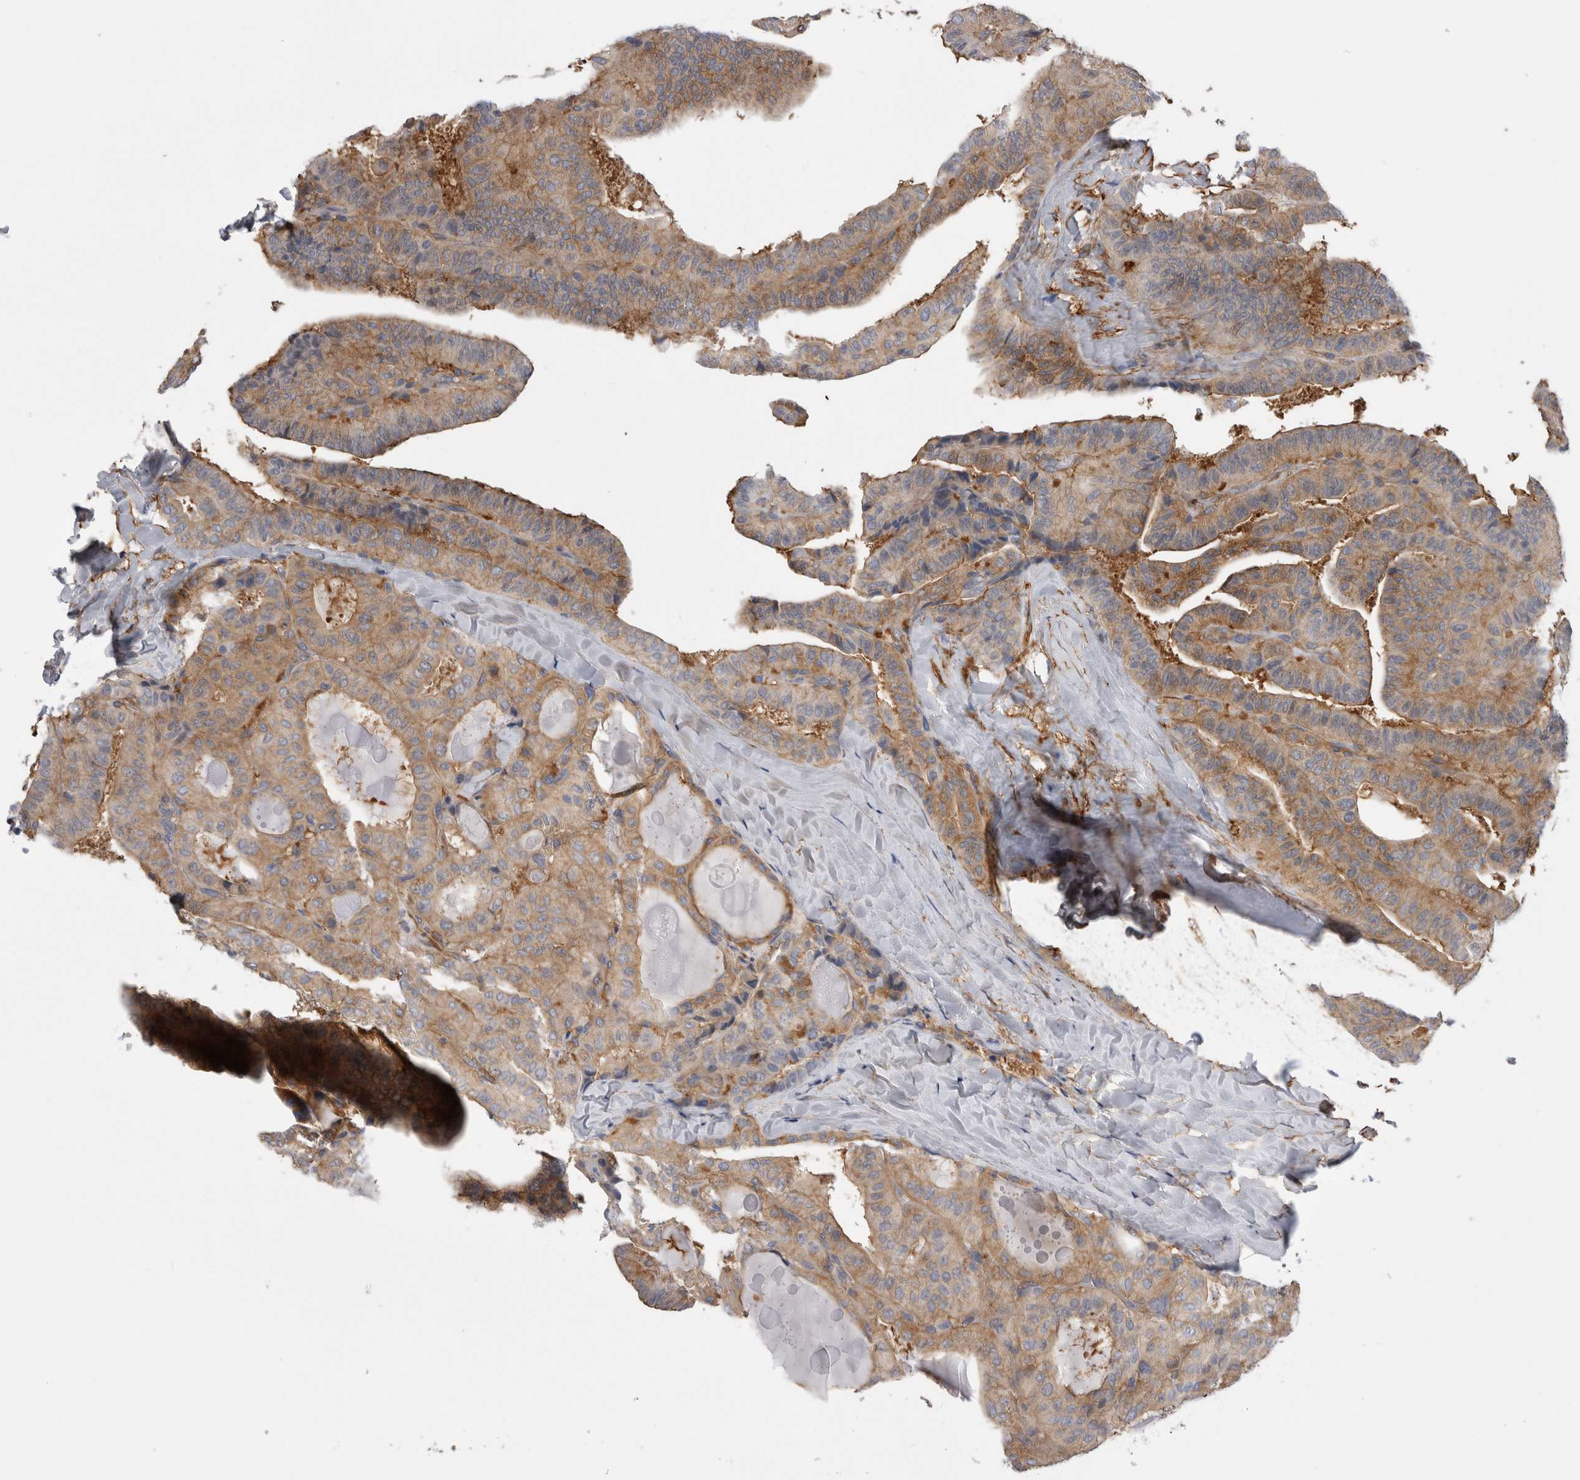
{"staining": {"intensity": "weak", "quantity": ">75%", "location": "cytoplasmic/membranous"}, "tissue": "thyroid cancer", "cell_type": "Tumor cells", "image_type": "cancer", "snomed": [{"axis": "morphology", "description": "Papillary adenocarcinoma, NOS"}, {"axis": "topography", "description": "Thyroid gland"}], "caption": "Immunohistochemistry (IHC) (DAB) staining of papillary adenocarcinoma (thyroid) displays weak cytoplasmic/membranous protein expression in about >75% of tumor cells. The protein is shown in brown color, while the nuclei are stained blue.", "gene": "EPRS1", "patient": {"sex": "male", "age": 77}}